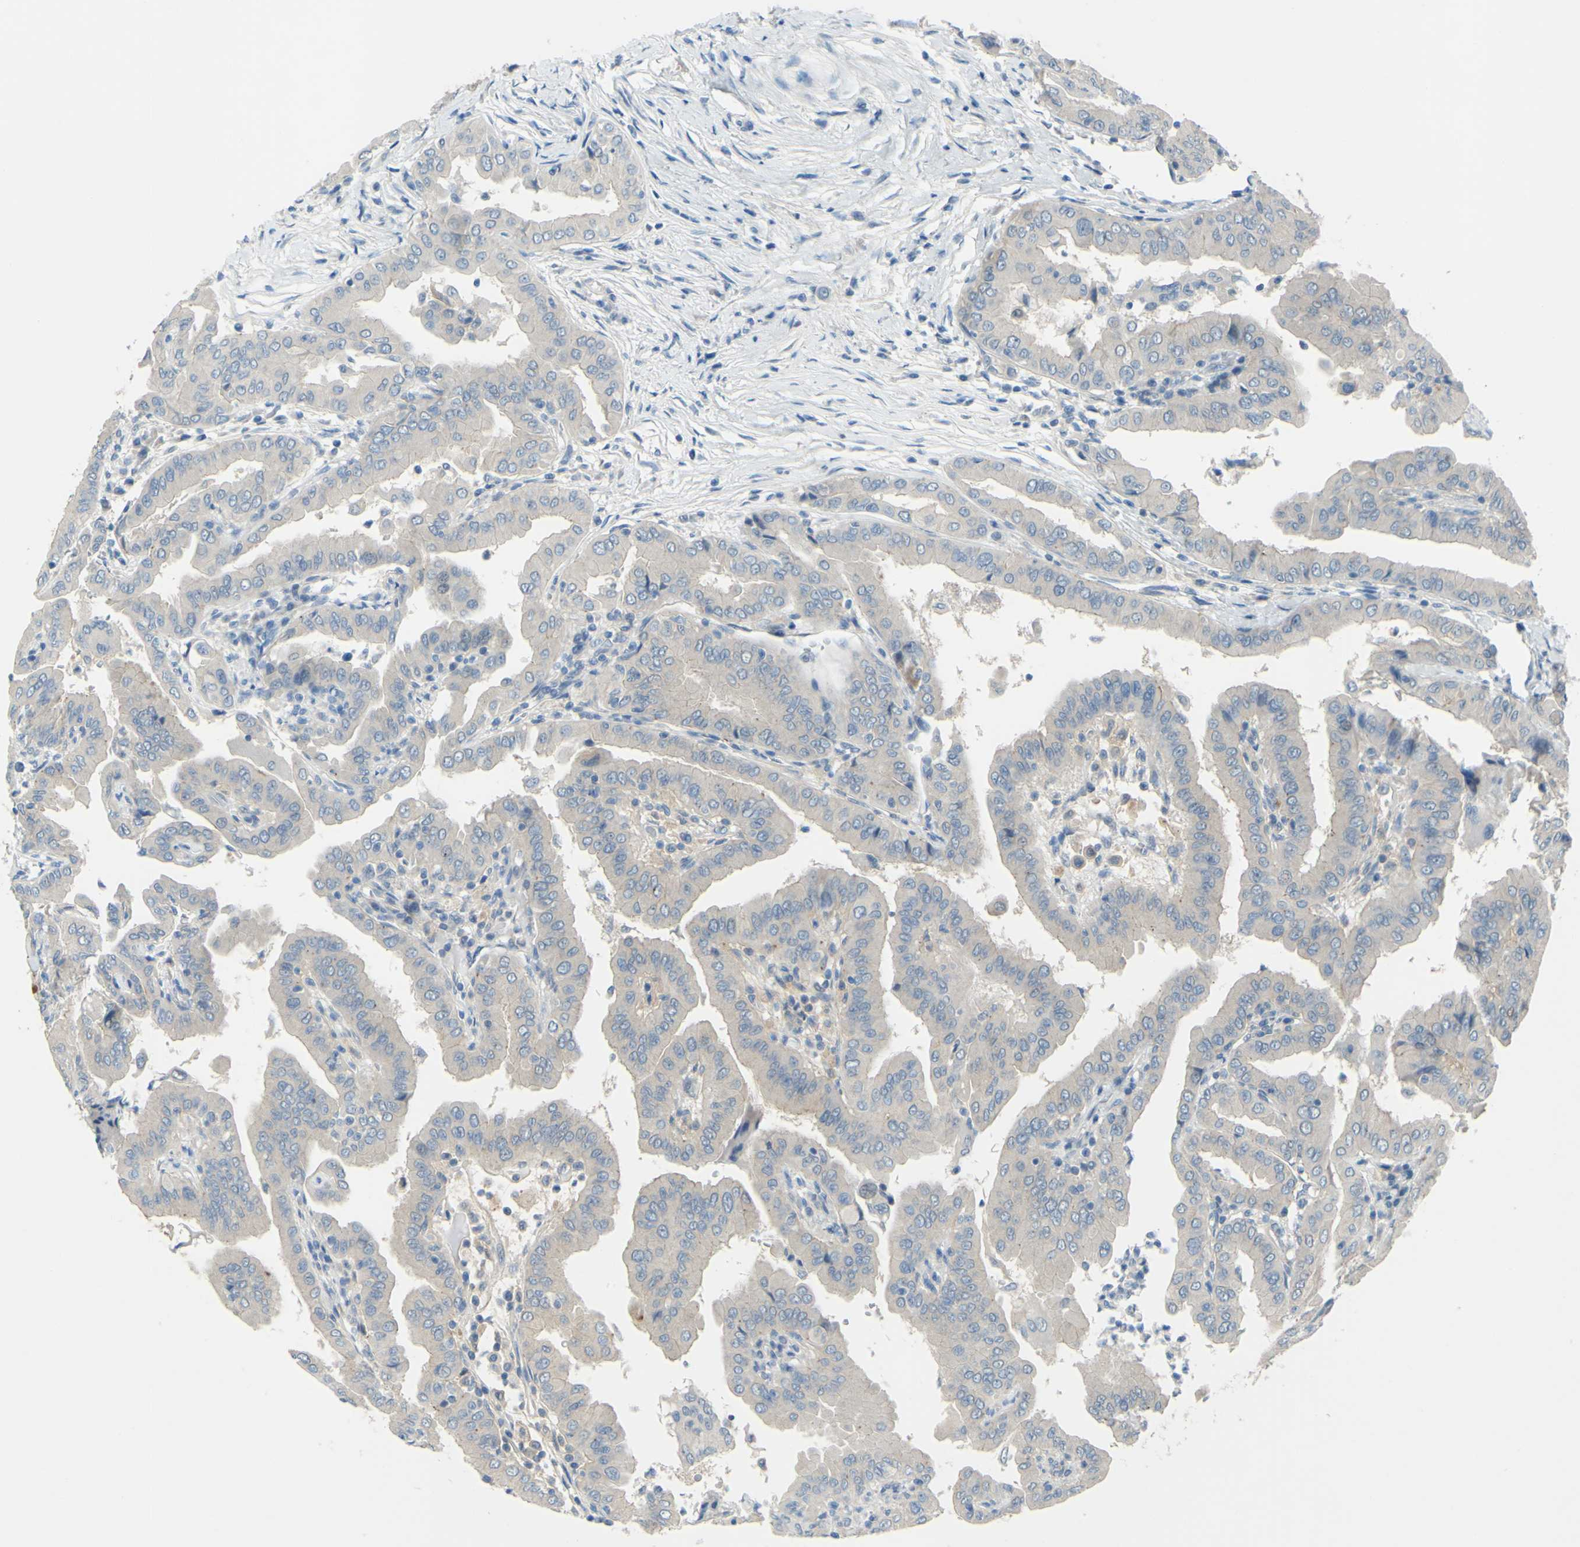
{"staining": {"intensity": "weak", "quantity": ">75%", "location": "cytoplasmic/membranous"}, "tissue": "thyroid cancer", "cell_type": "Tumor cells", "image_type": "cancer", "snomed": [{"axis": "morphology", "description": "Papillary adenocarcinoma, NOS"}, {"axis": "topography", "description": "Thyroid gland"}], "caption": "About >75% of tumor cells in human thyroid papillary adenocarcinoma demonstrate weak cytoplasmic/membranous protein expression as visualized by brown immunohistochemical staining.", "gene": "ARHGAP1", "patient": {"sex": "male", "age": 33}}